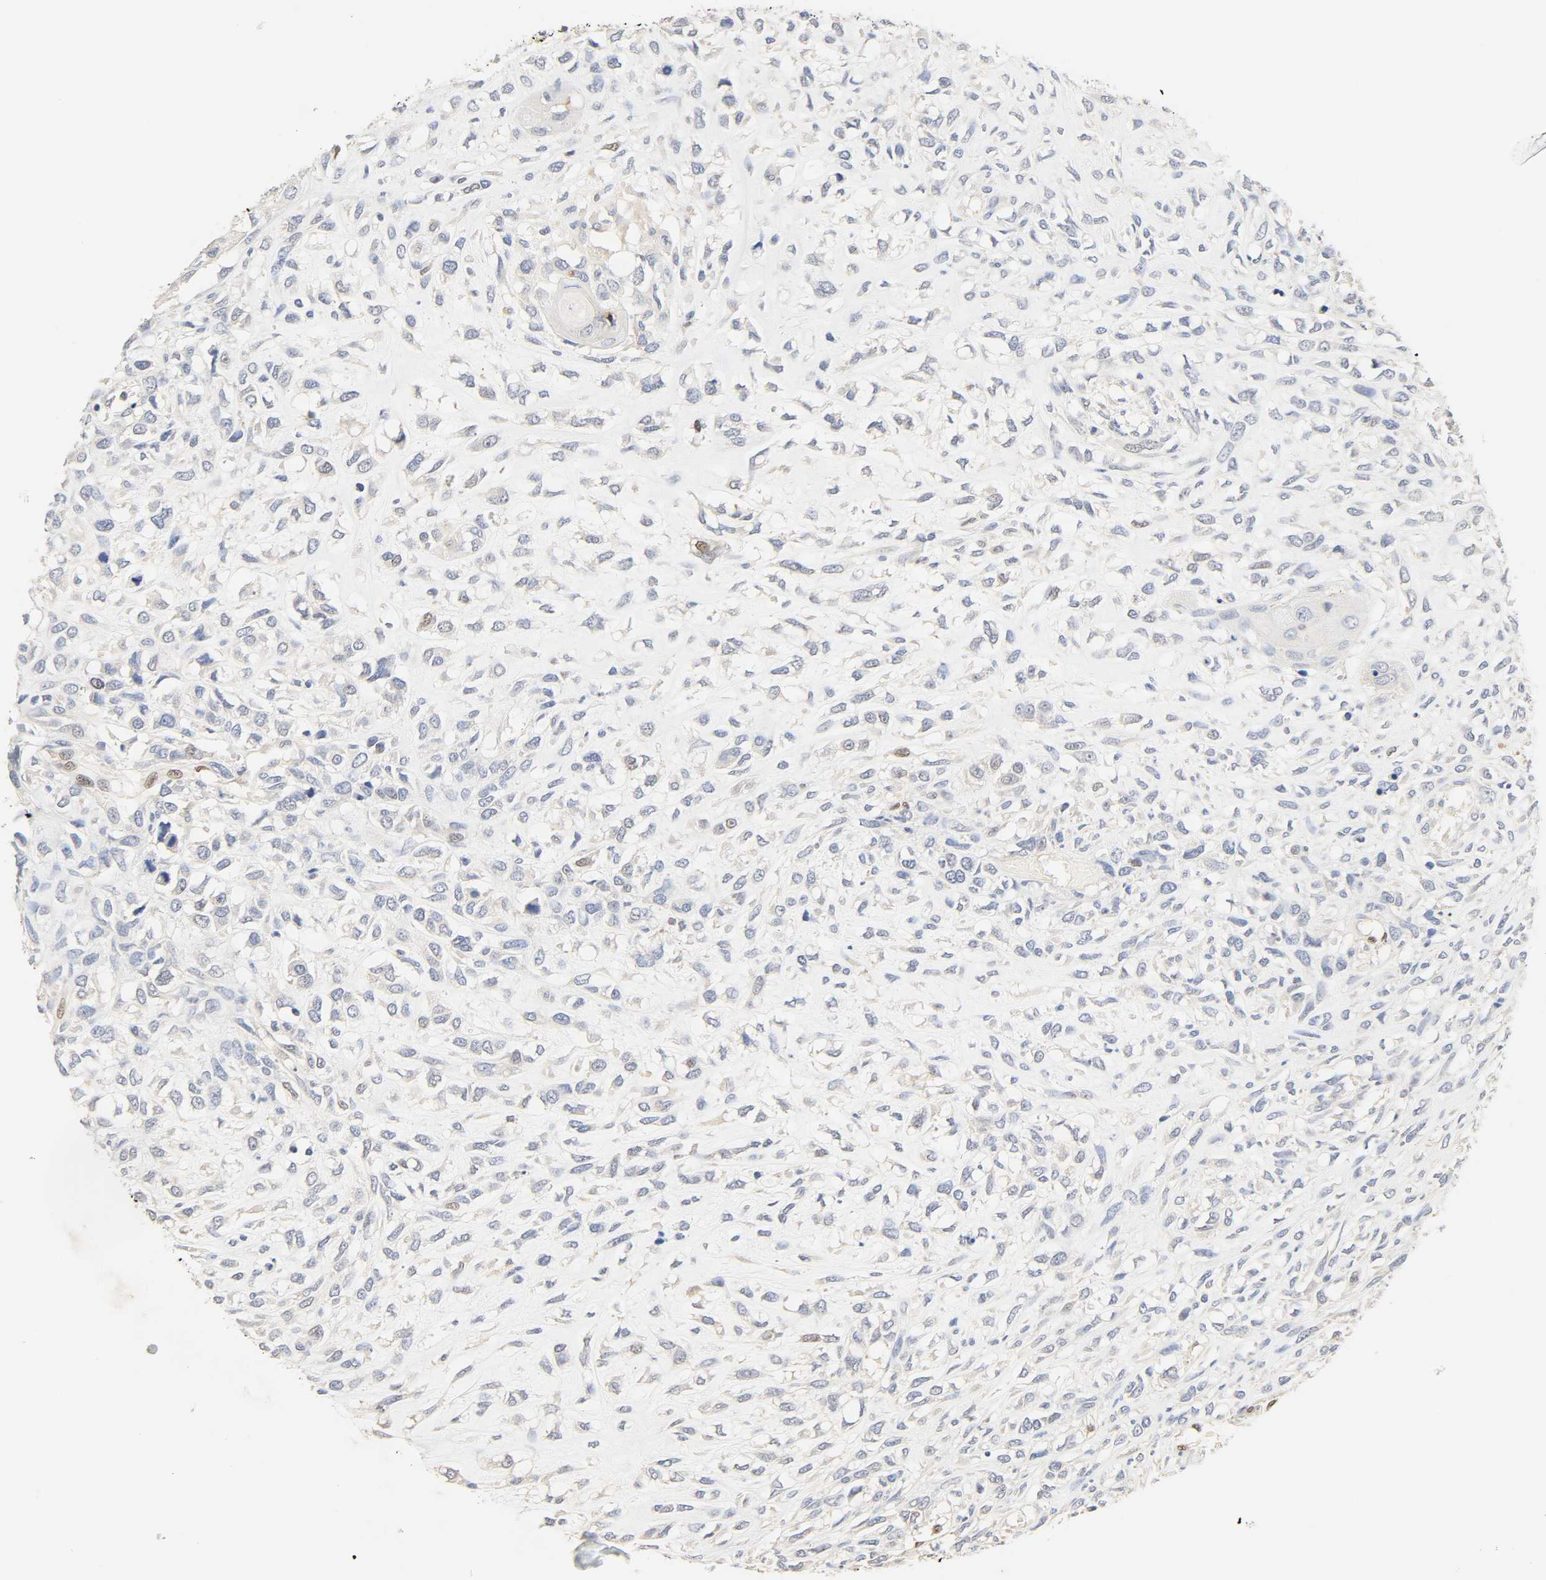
{"staining": {"intensity": "negative", "quantity": "none", "location": "none"}, "tissue": "head and neck cancer", "cell_type": "Tumor cells", "image_type": "cancer", "snomed": [{"axis": "morphology", "description": "Necrosis, NOS"}, {"axis": "morphology", "description": "Neoplasm, malignant, NOS"}, {"axis": "topography", "description": "Salivary gland"}, {"axis": "topography", "description": "Head-Neck"}], "caption": "A histopathology image of head and neck cancer stained for a protein reveals no brown staining in tumor cells.", "gene": "BORCS8-MEF2B", "patient": {"sex": "male", "age": 43}}